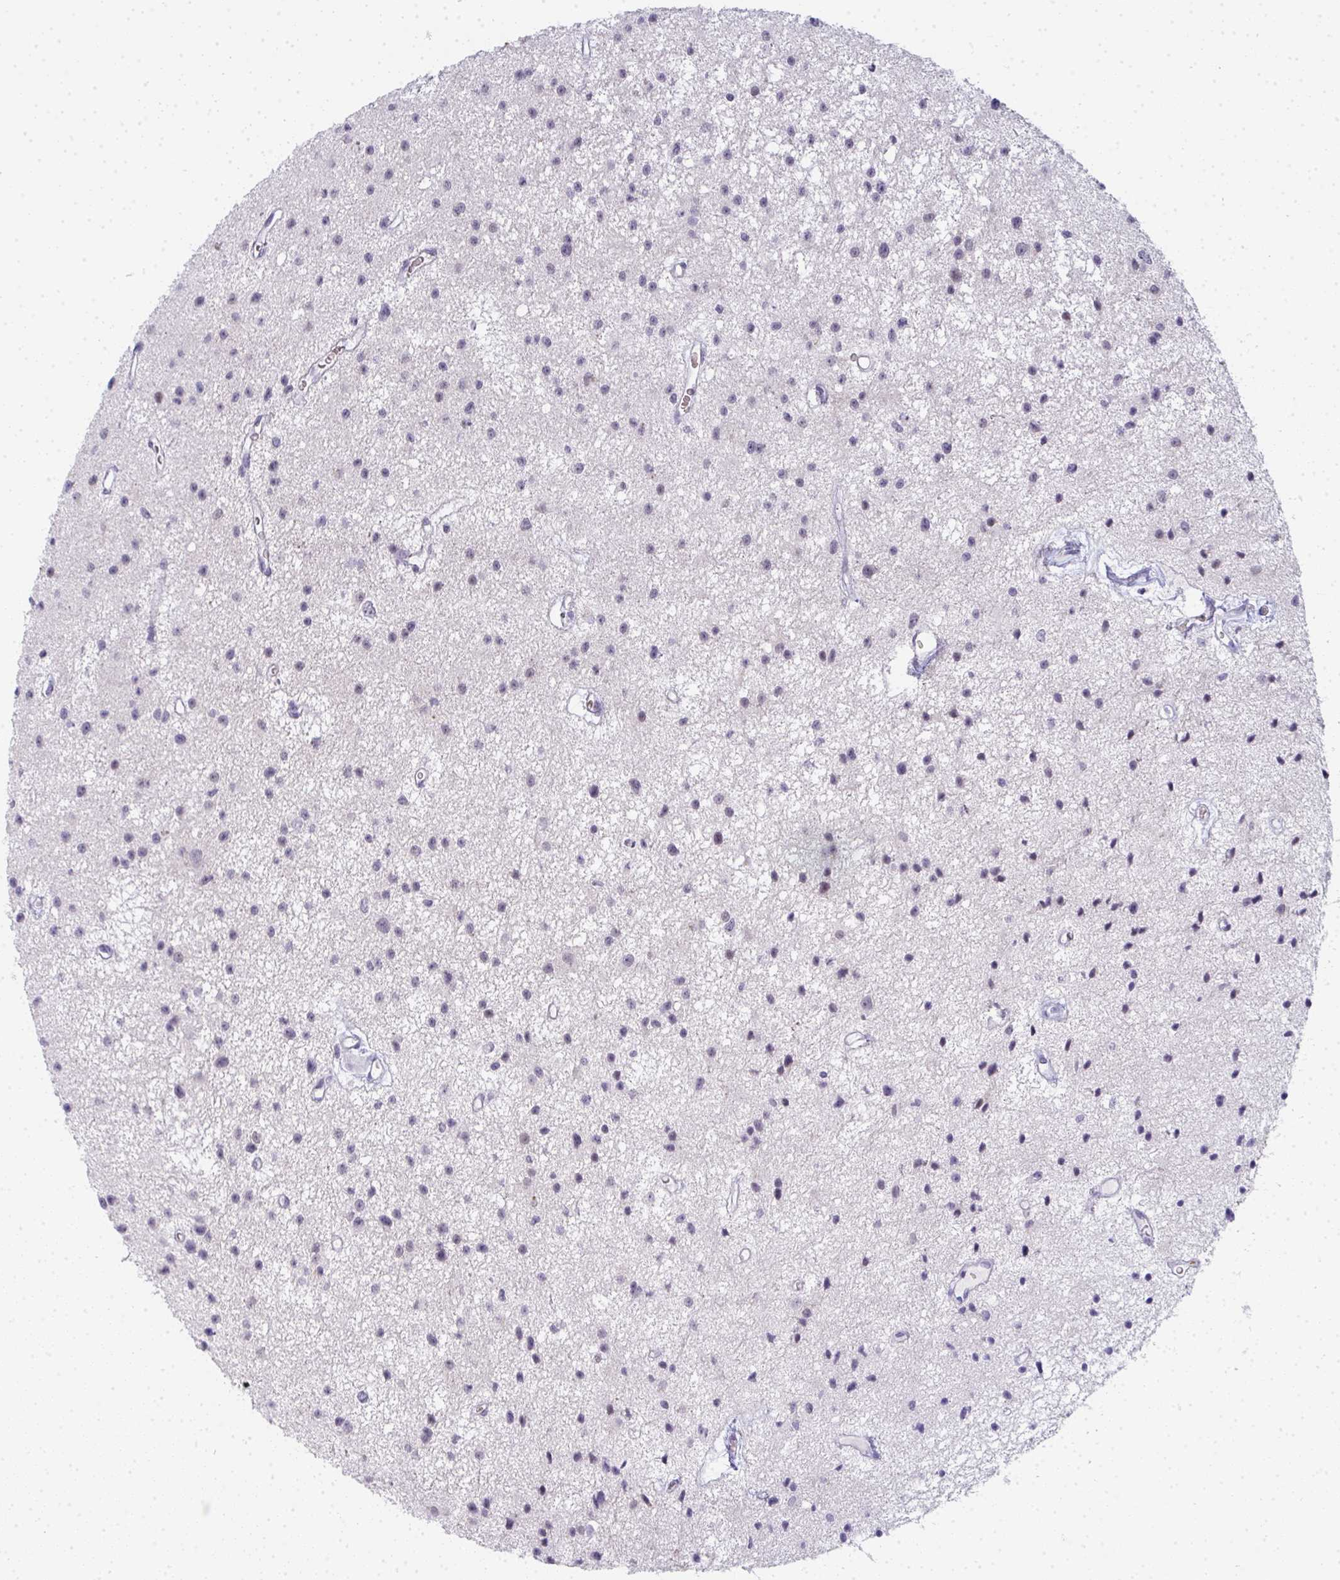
{"staining": {"intensity": "negative", "quantity": "none", "location": "none"}, "tissue": "glioma", "cell_type": "Tumor cells", "image_type": "cancer", "snomed": [{"axis": "morphology", "description": "Glioma, malignant, Low grade"}, {"axis": "topography", "description": "Brain"}], "caption": "The micrograph shows no staining of tumor cells in glioma.", "gene": "TNMD", "patient": {"sex": "male", "age": 43}}